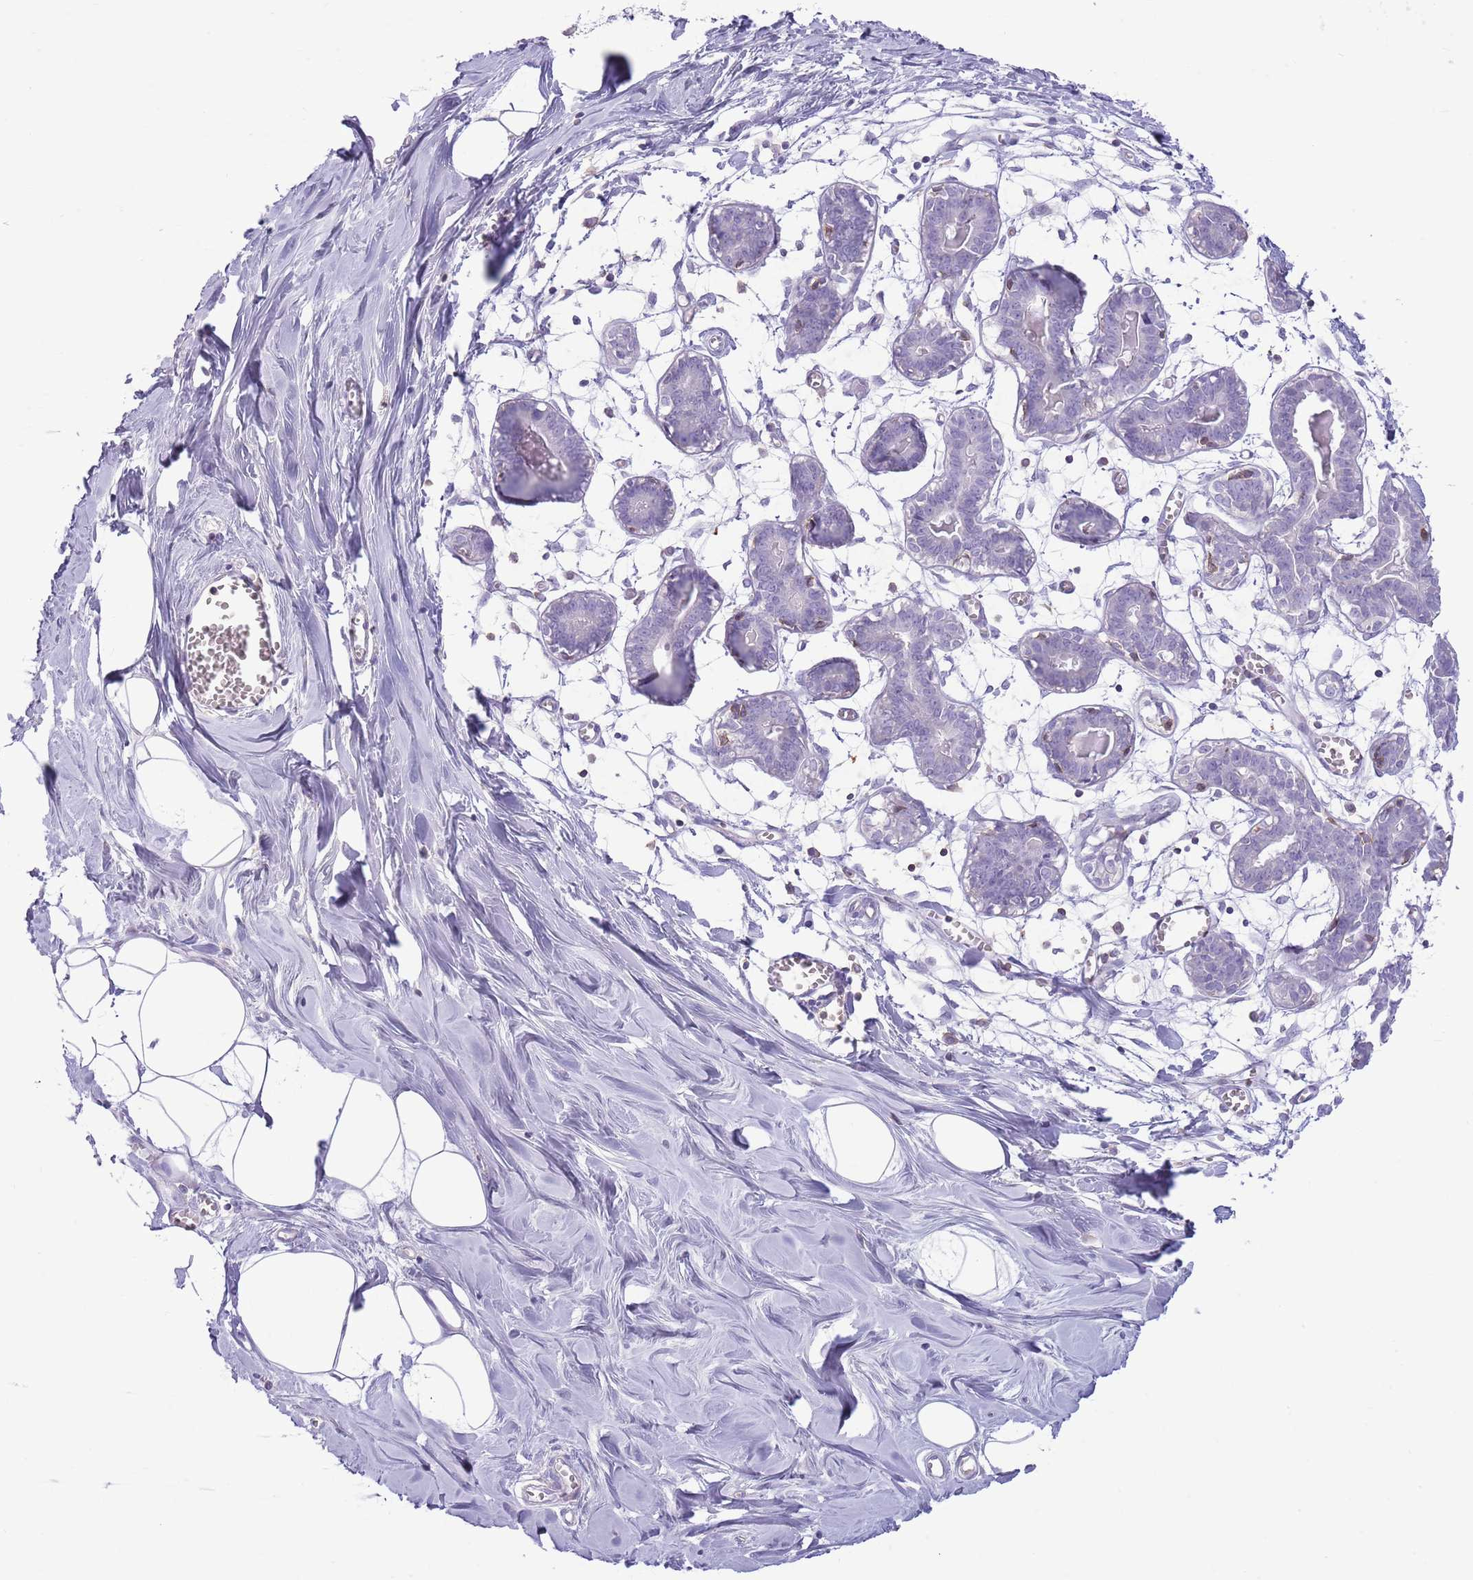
{"staining": {"intensity": "negative", "quantity": "none", "location": "none"}, "tissue": "breast", "cell_type": "Adipocytes", "image_type": "normal", "snomed": [{"axis": "morphology", "description": "Normal tissue, NOS"}, {"axis": "topography", "description": "Breast"}], "caption": "The immunohistochemistry histopathology image has no significant positivity in adipocytes of breast. (DAB (3,3'-diaminobenzidine) IHC visualized using brightfield microscopy, high magnification).", "gene": "OR4Q3", "patient": {"sex": "female", "age": 27}}